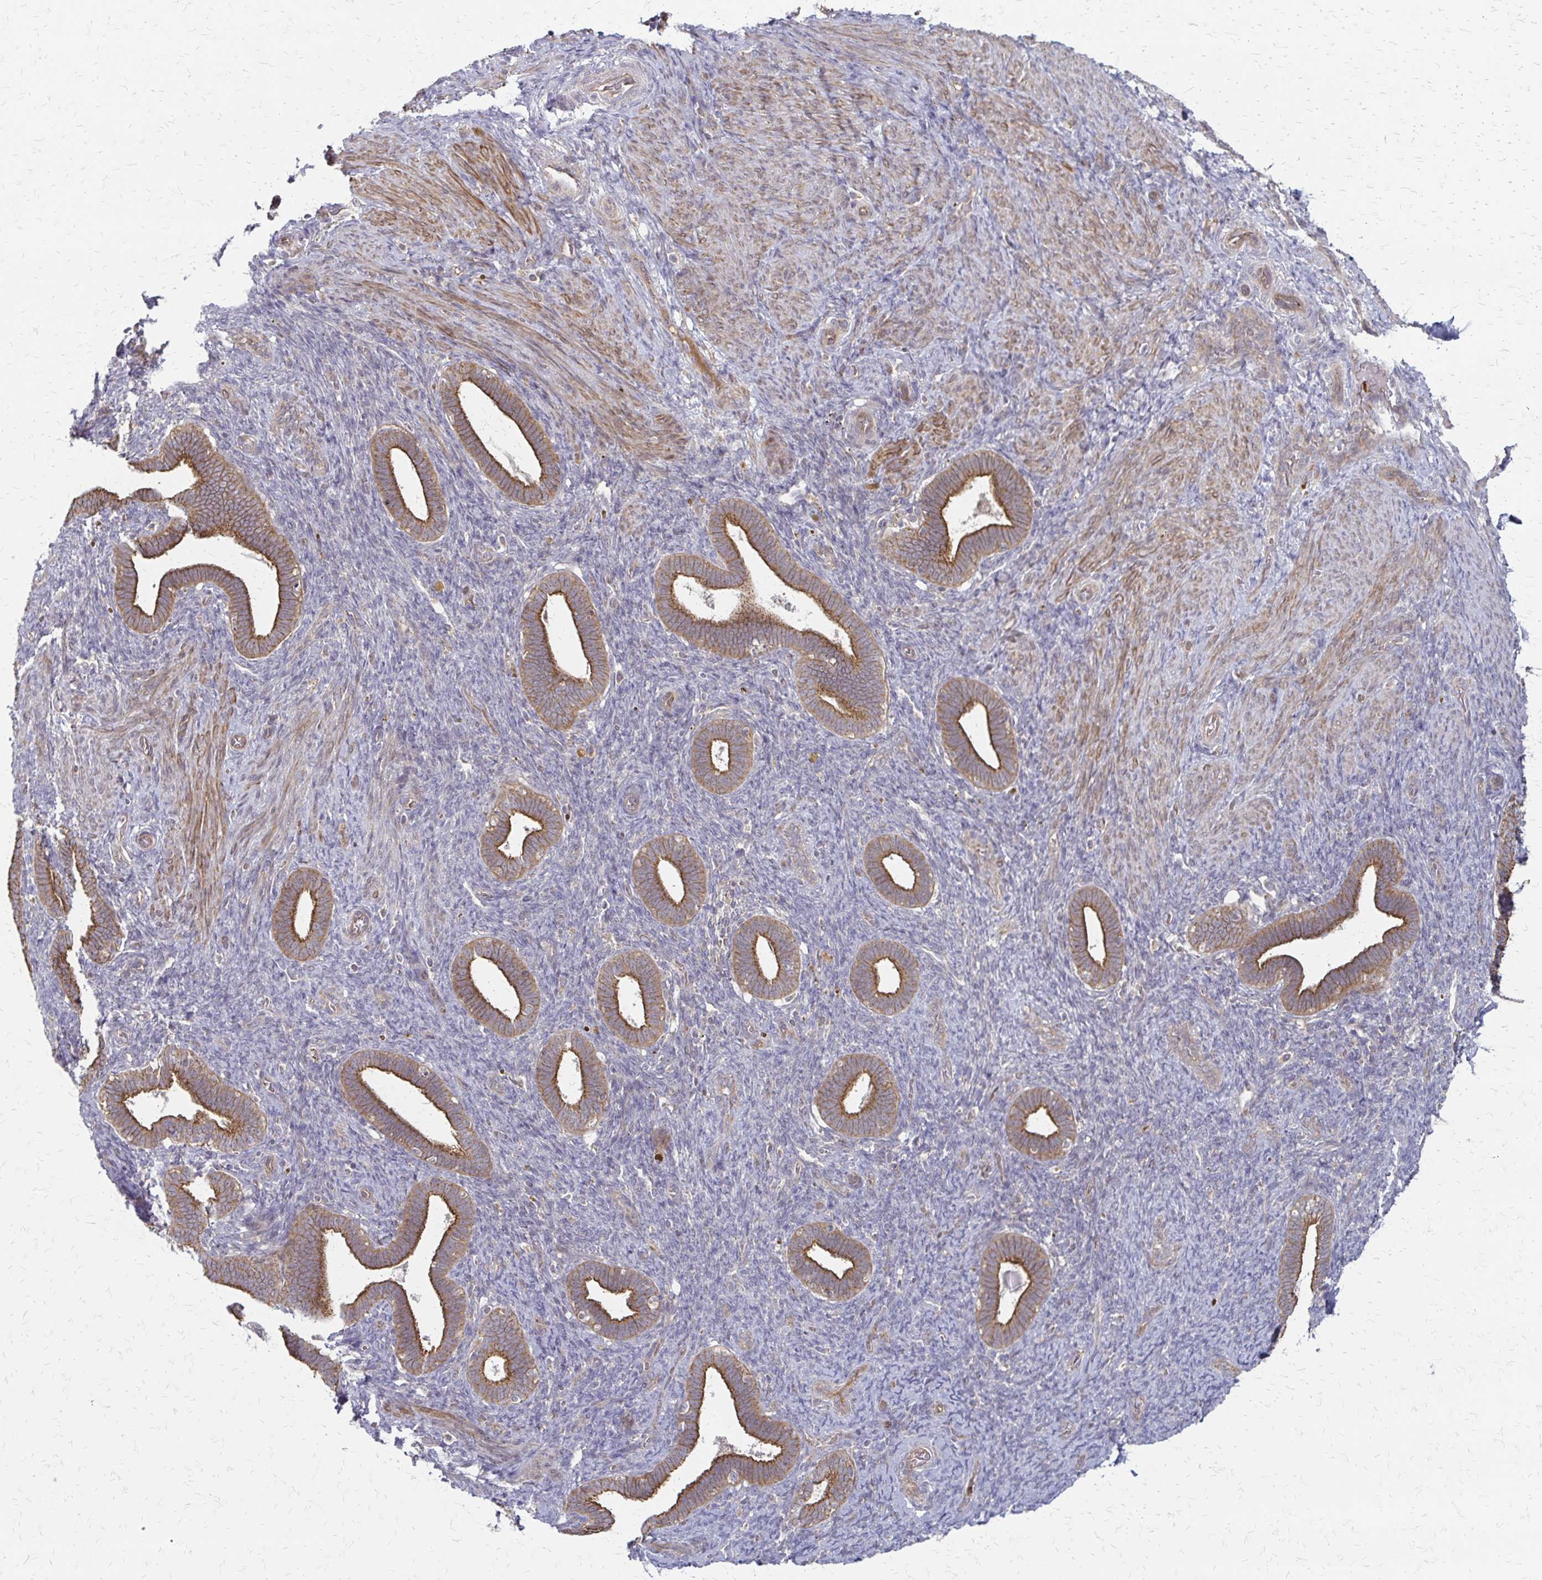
{"staining": {"intensity": "negative", "quantity": "none", "location": "none"}, "tissue": "endometrium", "cell_type": "Cells in endometrial stroma", "image_type": "normal", "snomed": [{"axis": "morphology", "description": "Normal tissue, NOS"}, {"axis": "topography", "description": "Endometrium"}], "caption": "This is a micrograph of immunohistochemistry staining of benign endometrium, which shows no positivity in cells in endometrial stroma. Nuclei are stained in blue.", "gene": "ZNF383", "patient": {"sex": "female", "age": 34}}